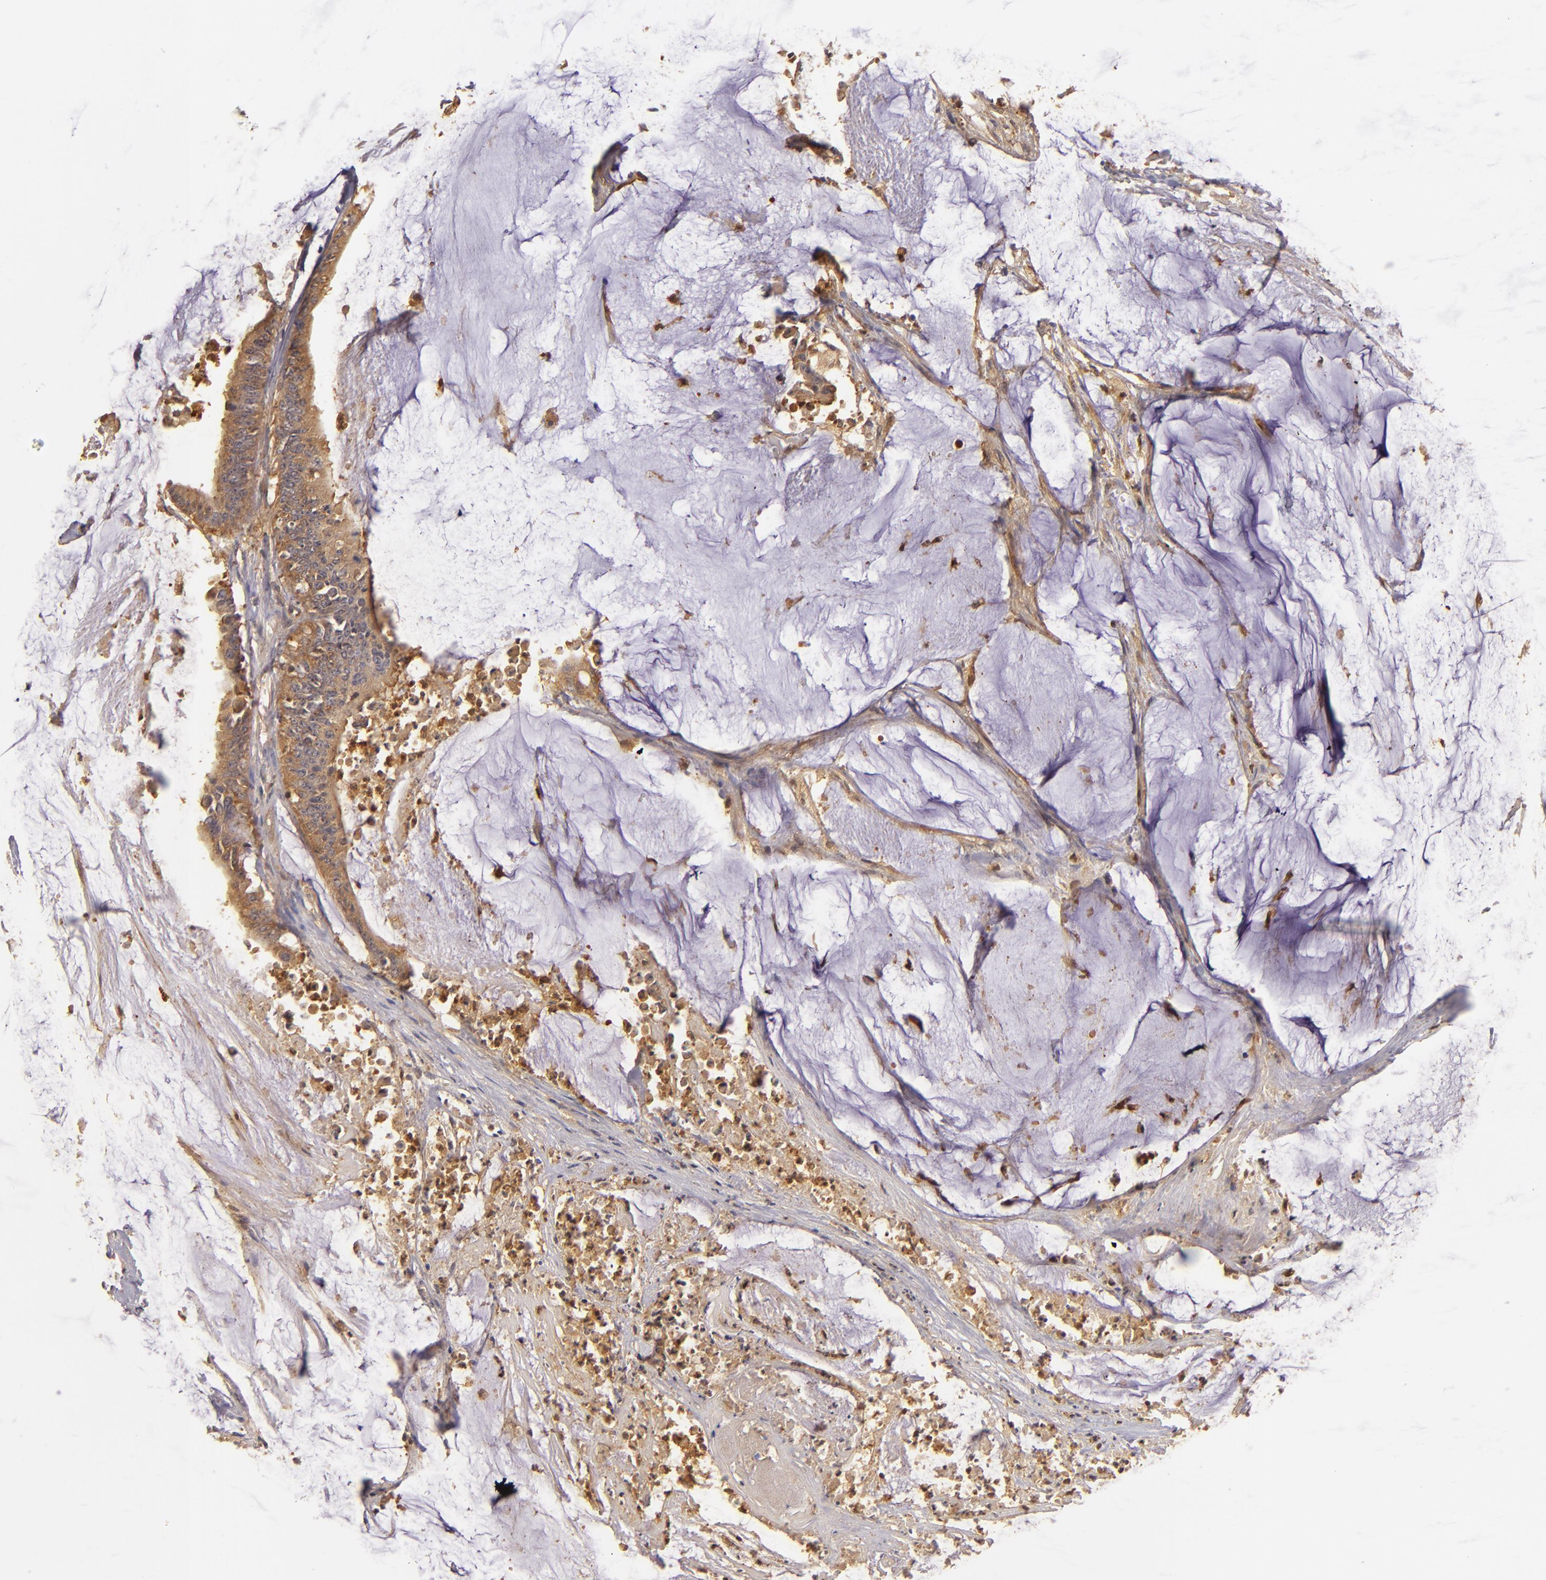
{"staining": {"intensity": "strong", "quantity": ">75%", "location": "cytoplasmic/membranous"}, "tissue": "colorectal cancer", "cell_type": "Tumor cells", "image_type": "cancer", "snomed": [{"axis": "morphology", "description": "Adenocarcinoma, NOS"}, {"axis": "topography", "description": "Rectum"}], "caption": "Colorectal adenocarcinoma stained with IHC demonstrates strong cytoplasmic/membranous positivity in approximately >75% of tumor cells. The staining was performed using DAB to visualize the protein expression in brown, while the nuclei were stained in blue with hematoxylin (Magnification: 20x).", "gene": "PRKCD", "patient": {"sex": "female", "age": 66}}